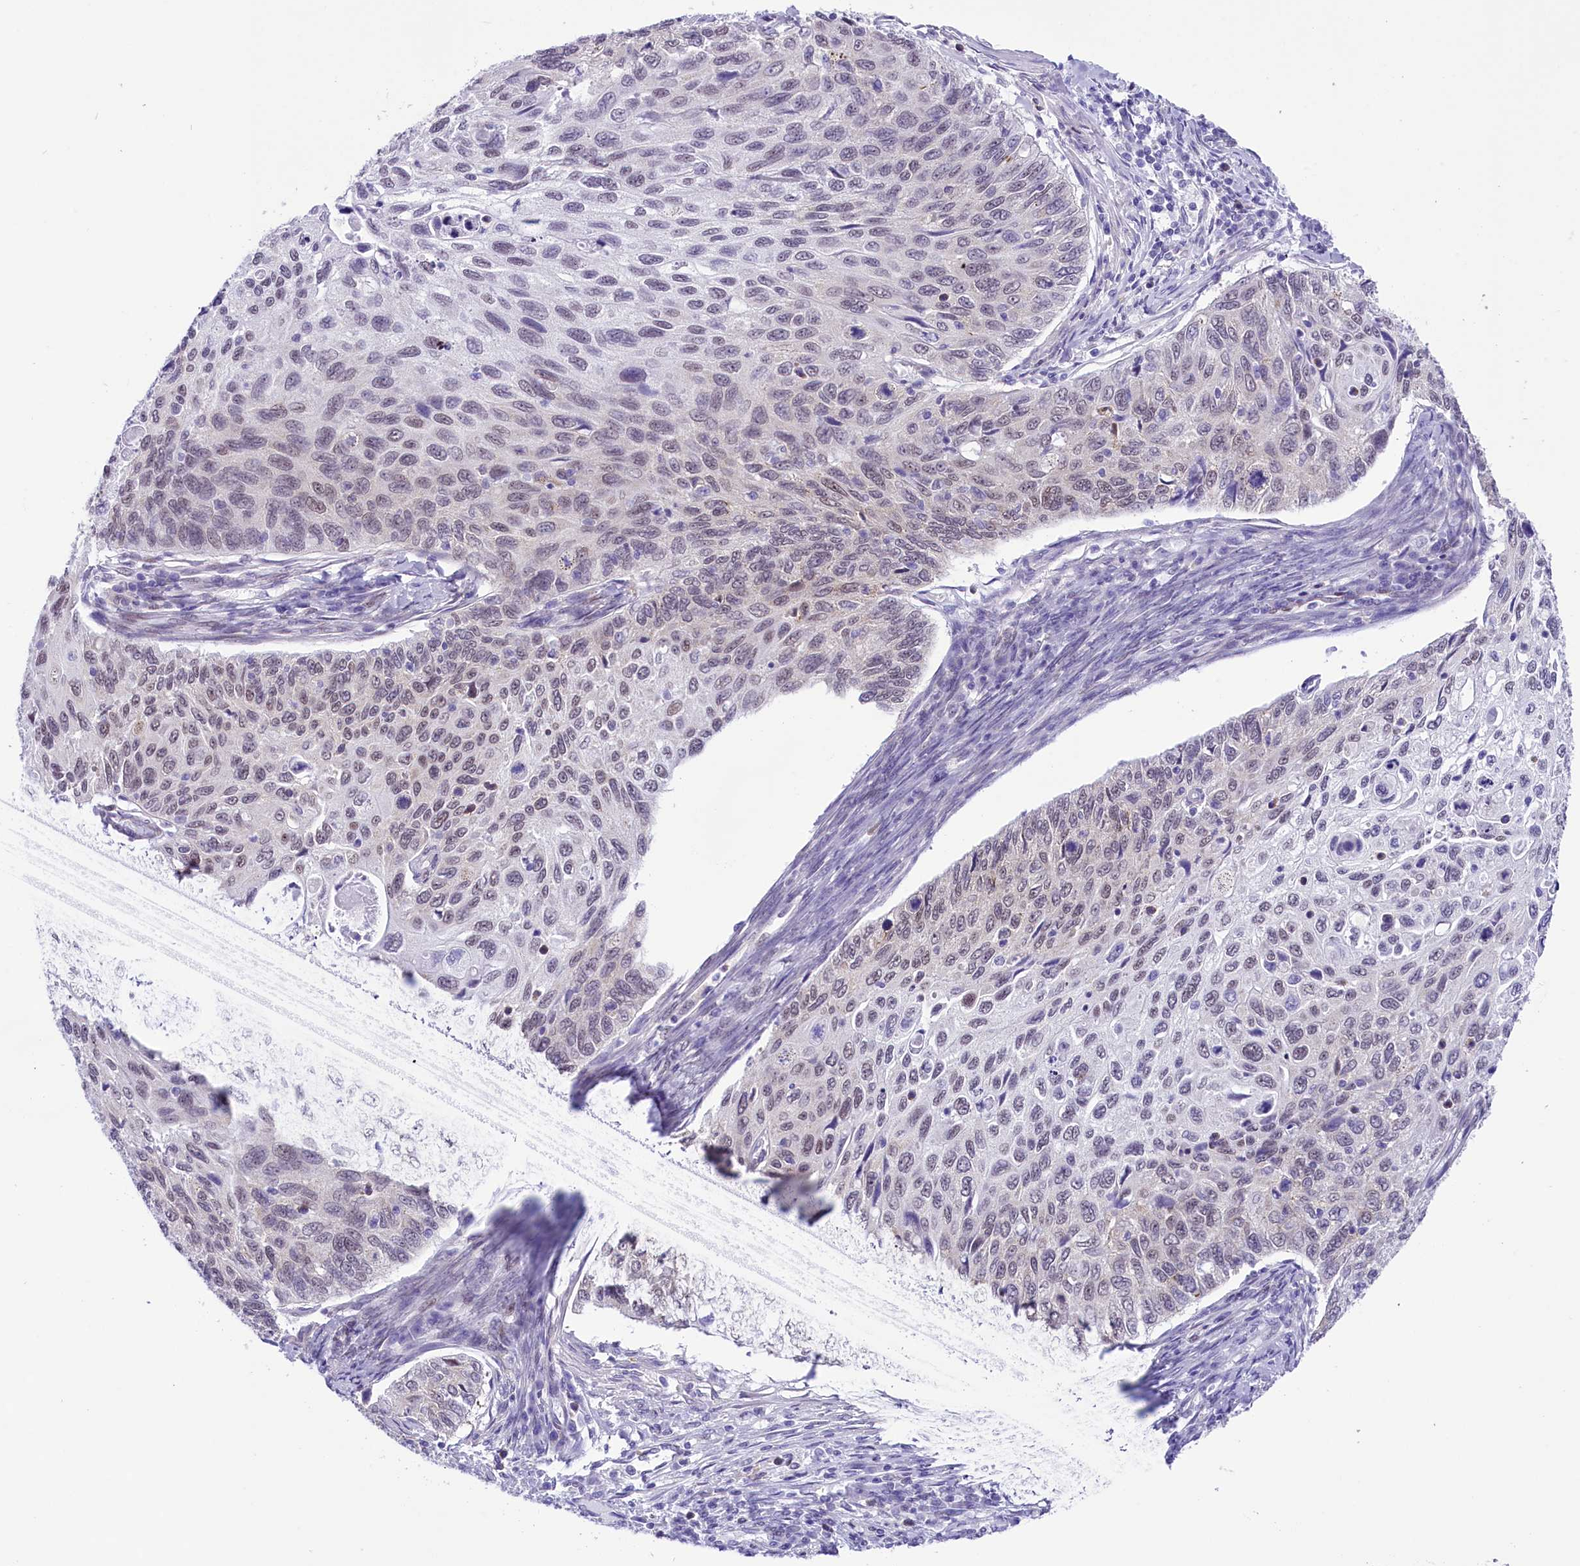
{"staining": {"intensity": "weak", "quantity": "<25%", "location": "nuclear"}, "tissue": "cervical cancer", "cell_type": "Tumor cells", "image_type": "cancer", "snomed": [{"axis": "morphology", "description": "Squamous cell carcinoma, NOS"}, {"axis": "topography", "description": "Cervix"}], "caption": "An immunohistochemistry image of cervical squamous cell carcinoma is shown. There is no staining in tumor cells of cervical squamous cell carcinoma. (Immunohistochemistry, brightfield microscopy, high magnification).", "gene": "RPS6KB1", "patient": {"sex": "female", "age": 70}}